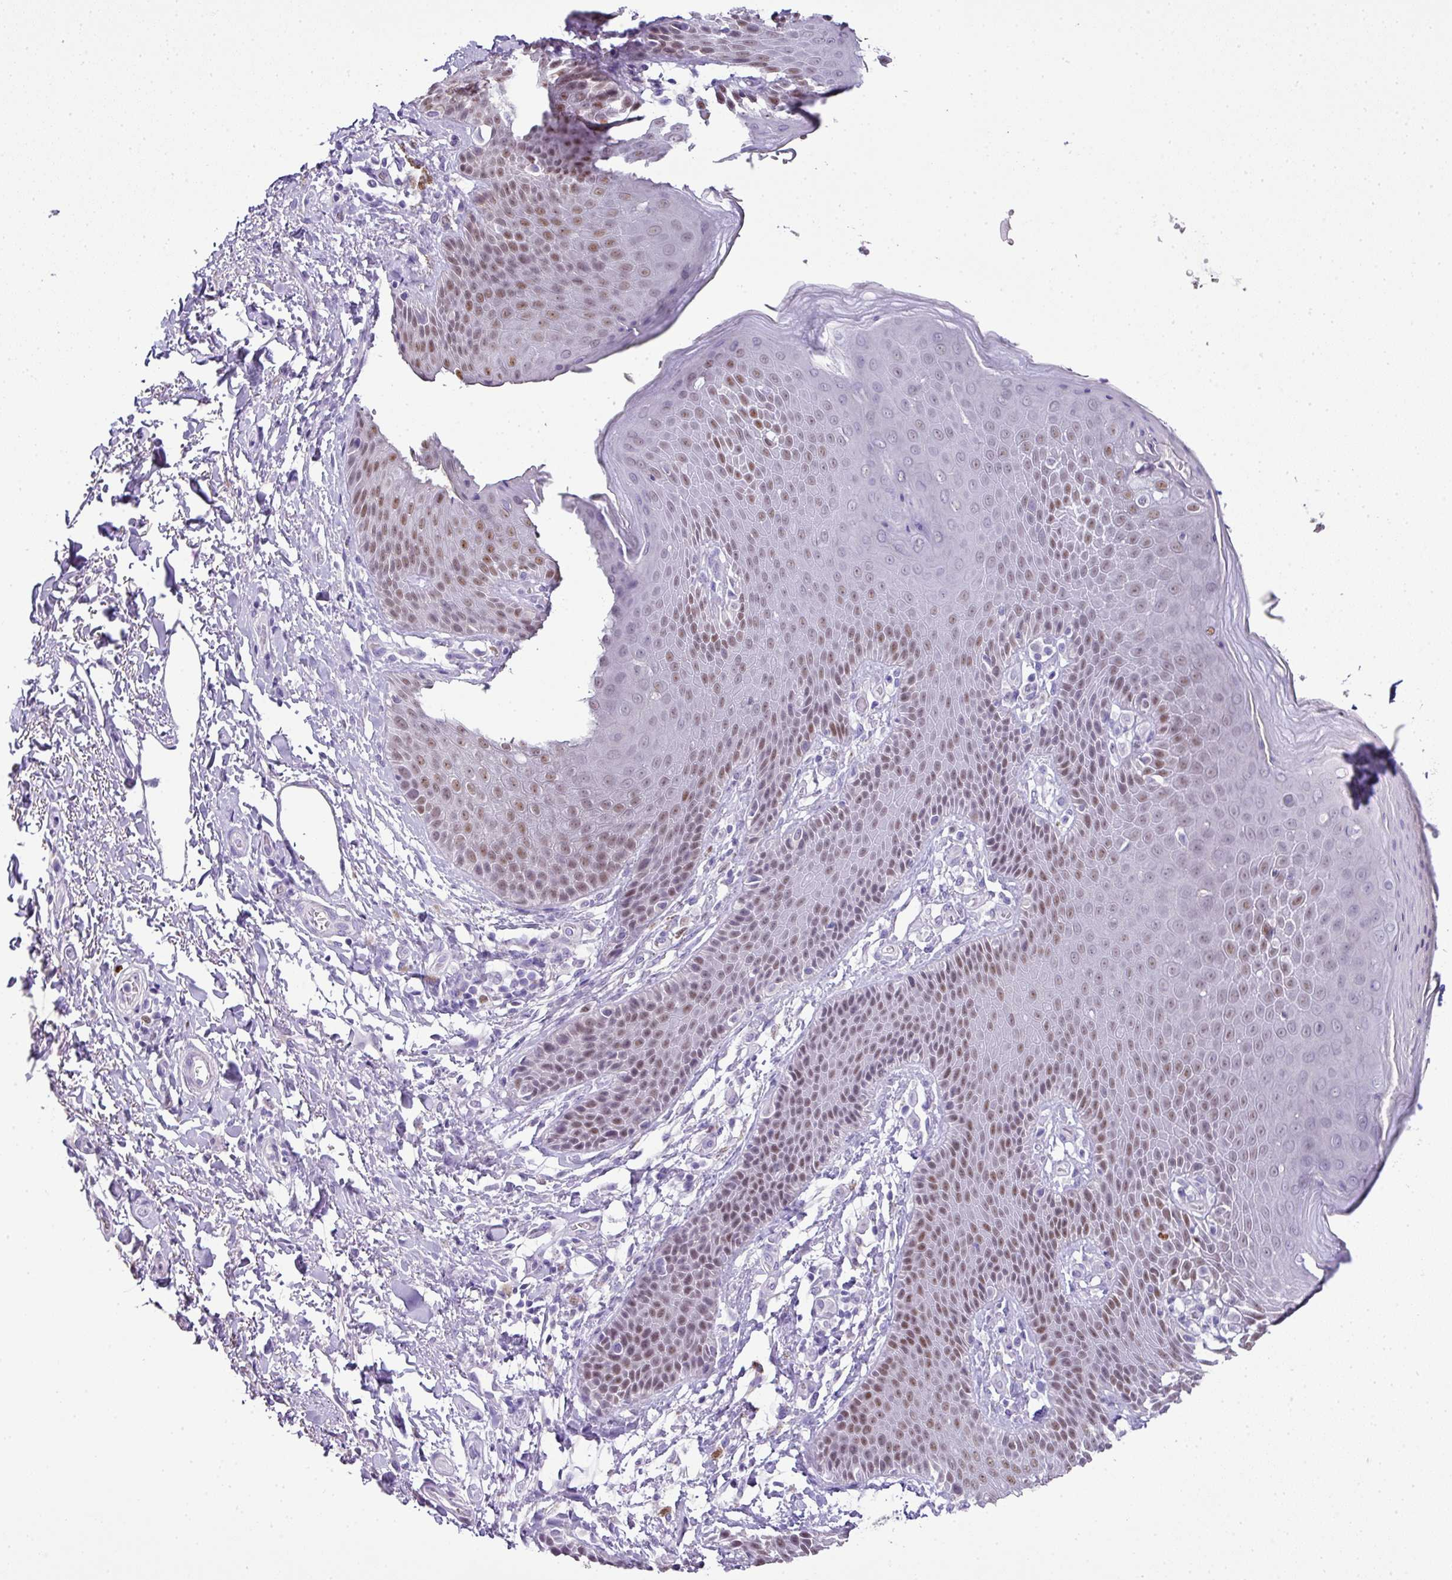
{"staining": {"intensity": "moderate", "quantity": "25%-75%", "location": "nuclear"}, "tissue": "skin", "cell_type": "Epidermal cells", "image_type": "normal", "snomed": [{"axis": "morphology", "description": "Normal tissue, NOS"}, {"axis": "topography", "description": "Peripheral nerve tissue"}], "caption": "Immunohistochemical staining of unremarkable human skin demonstrates 25%-75% levels of moderate nuclear protein expression in about 25%-75% of epidermal cells. The protein is stained brown, and the nuclei are stained in blue (DAB IHC with brightfield microscopy, high magnification).", "gene": "BCL11A", "patient": {"sex": "male", "age": 51}}